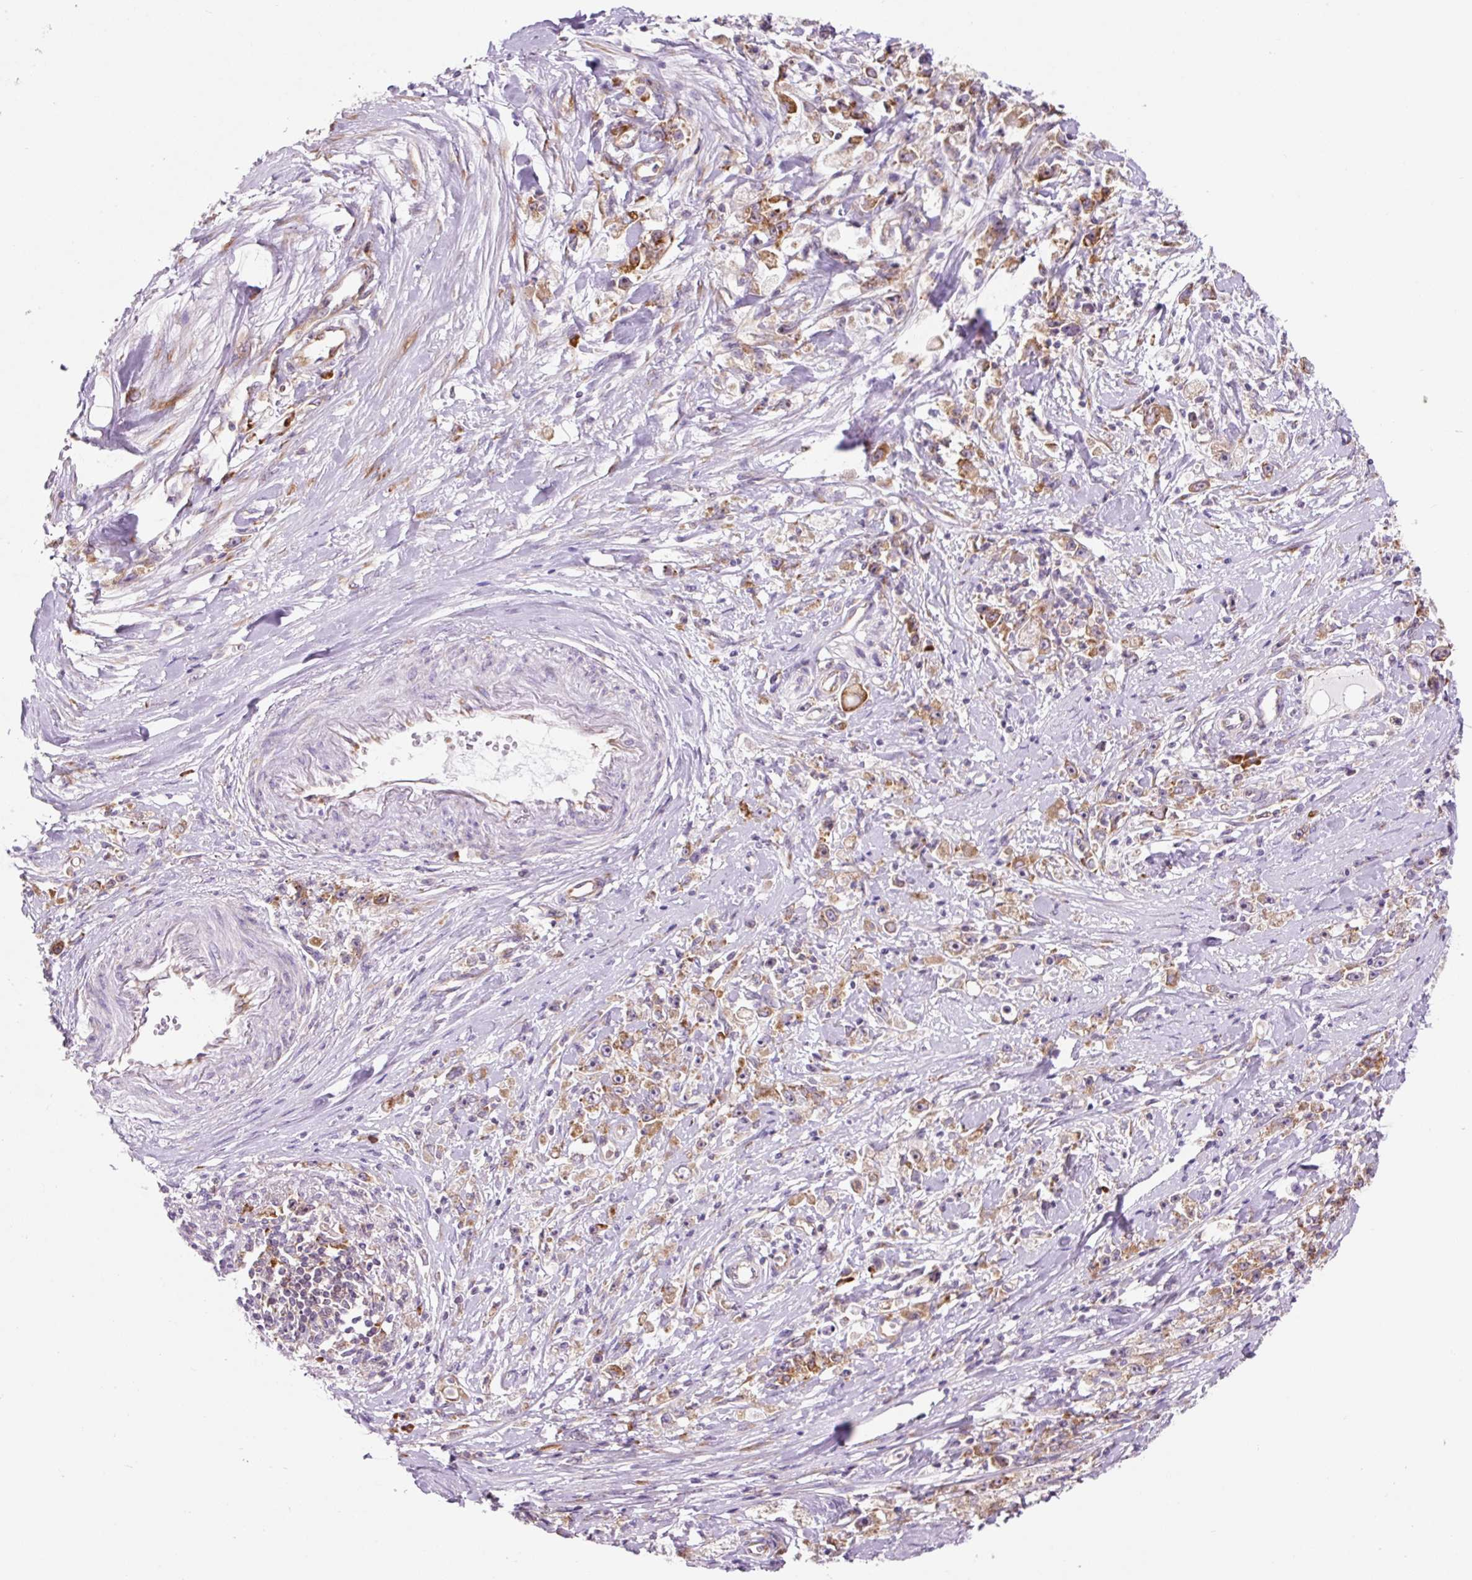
{"staining": {"intensity": "moderate", "quantity": ">75%", "location": "cytoplasmic/membranous"}, "tissue": "stomach cancer", "cell_type": "Tumor cells", "image_type": "cancer", "snomed": [{"axis": "morphology", "description": "Adenocarcinoma, NOS"}, {"axis": "topography", "description": "Stomach"}], "caption": "The photomicrograph demonstrates a brown stain indicating the presence of a protein in the cytoplasmic/membranous of tumor cells in adenocarcinoma (stomach).", "gene": "RPL41", "patient": {"sex": "female", "age": 59}}